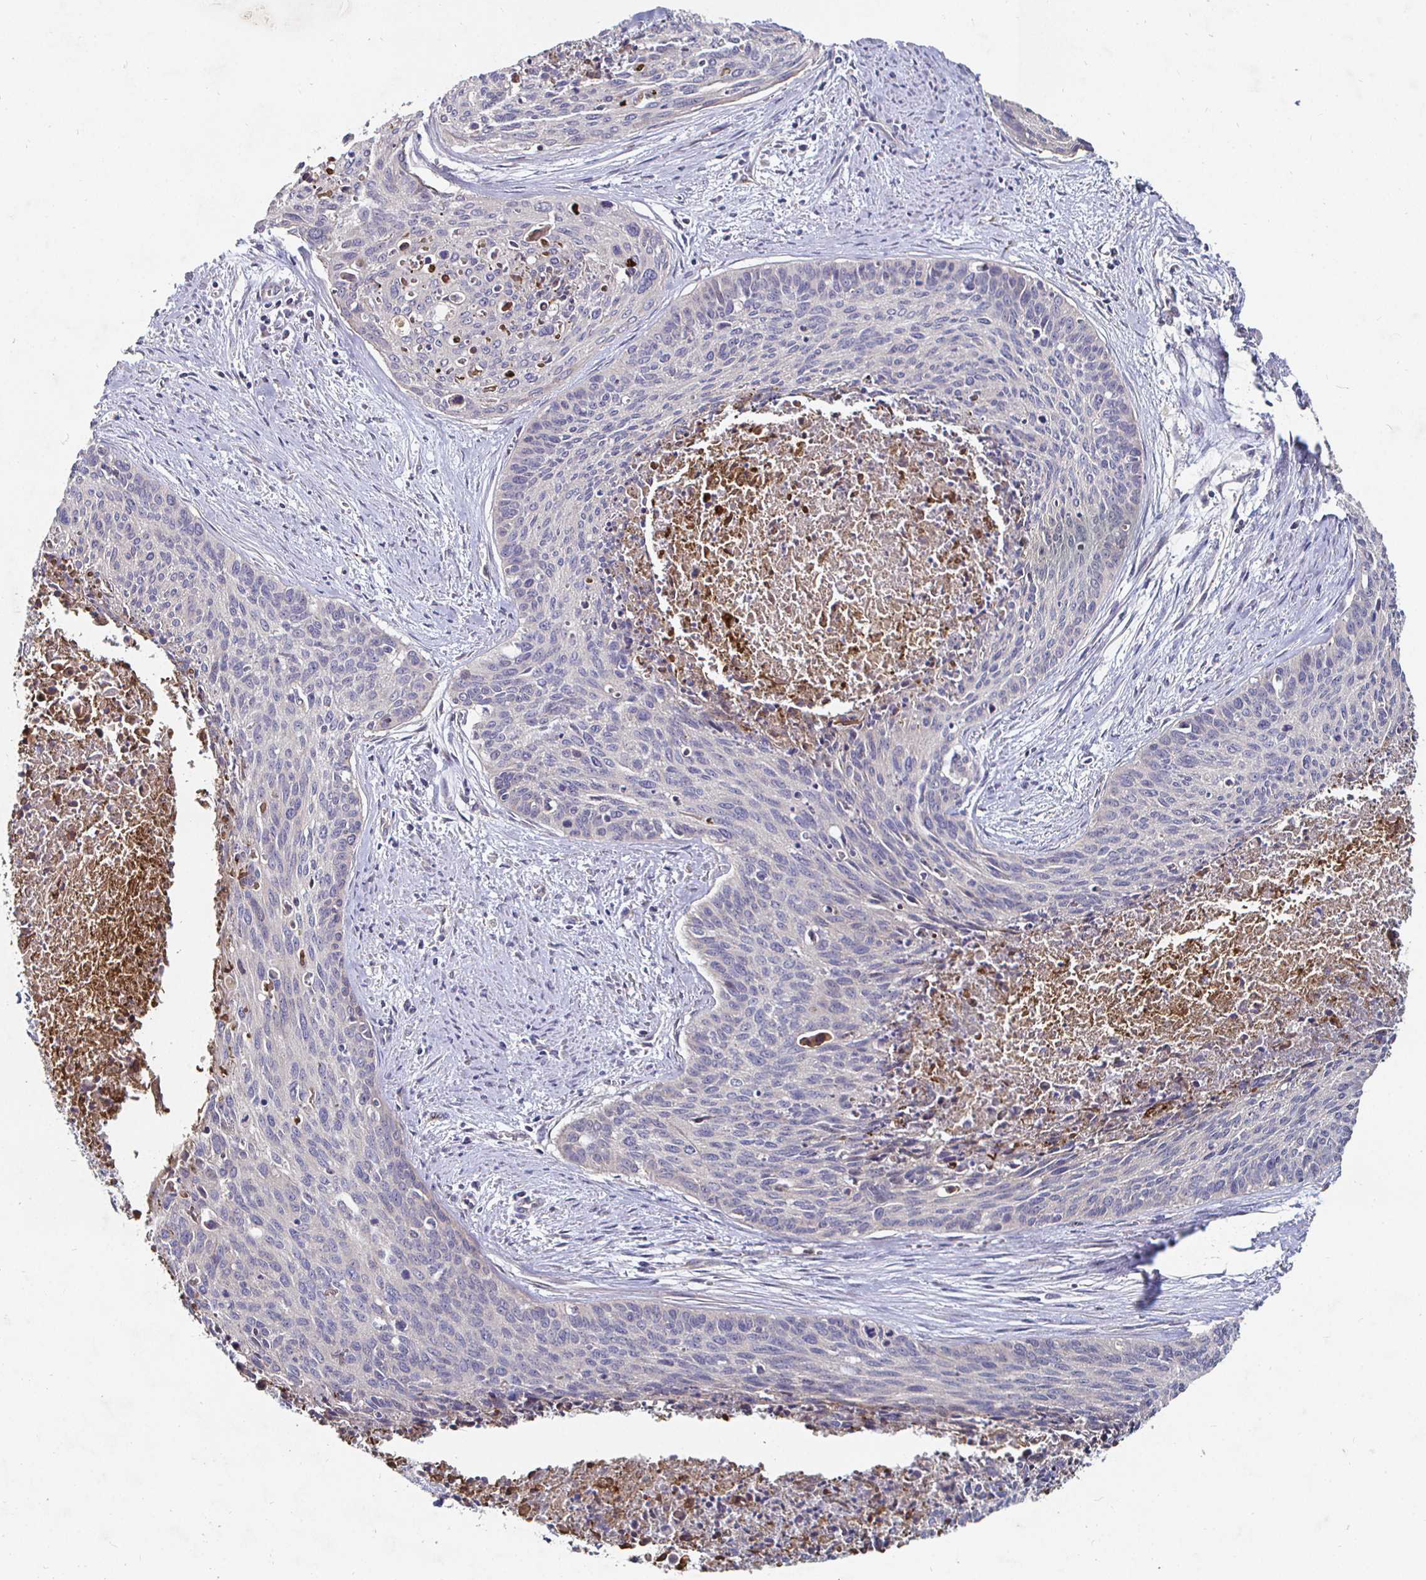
{"staining": {"intensity": "weak", "quantity": "<25%", "location": "cytoplasmic/membranous"}, "tissue": "cervical cancer", "cell_type": "Tumor cells", "image_type": "cancer", "snomed": [{"axis": "morphology", "description": "Squamous cell carcinoma, NOS"}, {"axis": "topography", "description": "Cervix"}], "caption": "This is an immunohistochemistry (IHC) micrograph of cervical squamous cell carcinoma. There is no expression in tumor cells.", "gene": "NRSN1", "patient": {"sex": "female", "age": 55}}